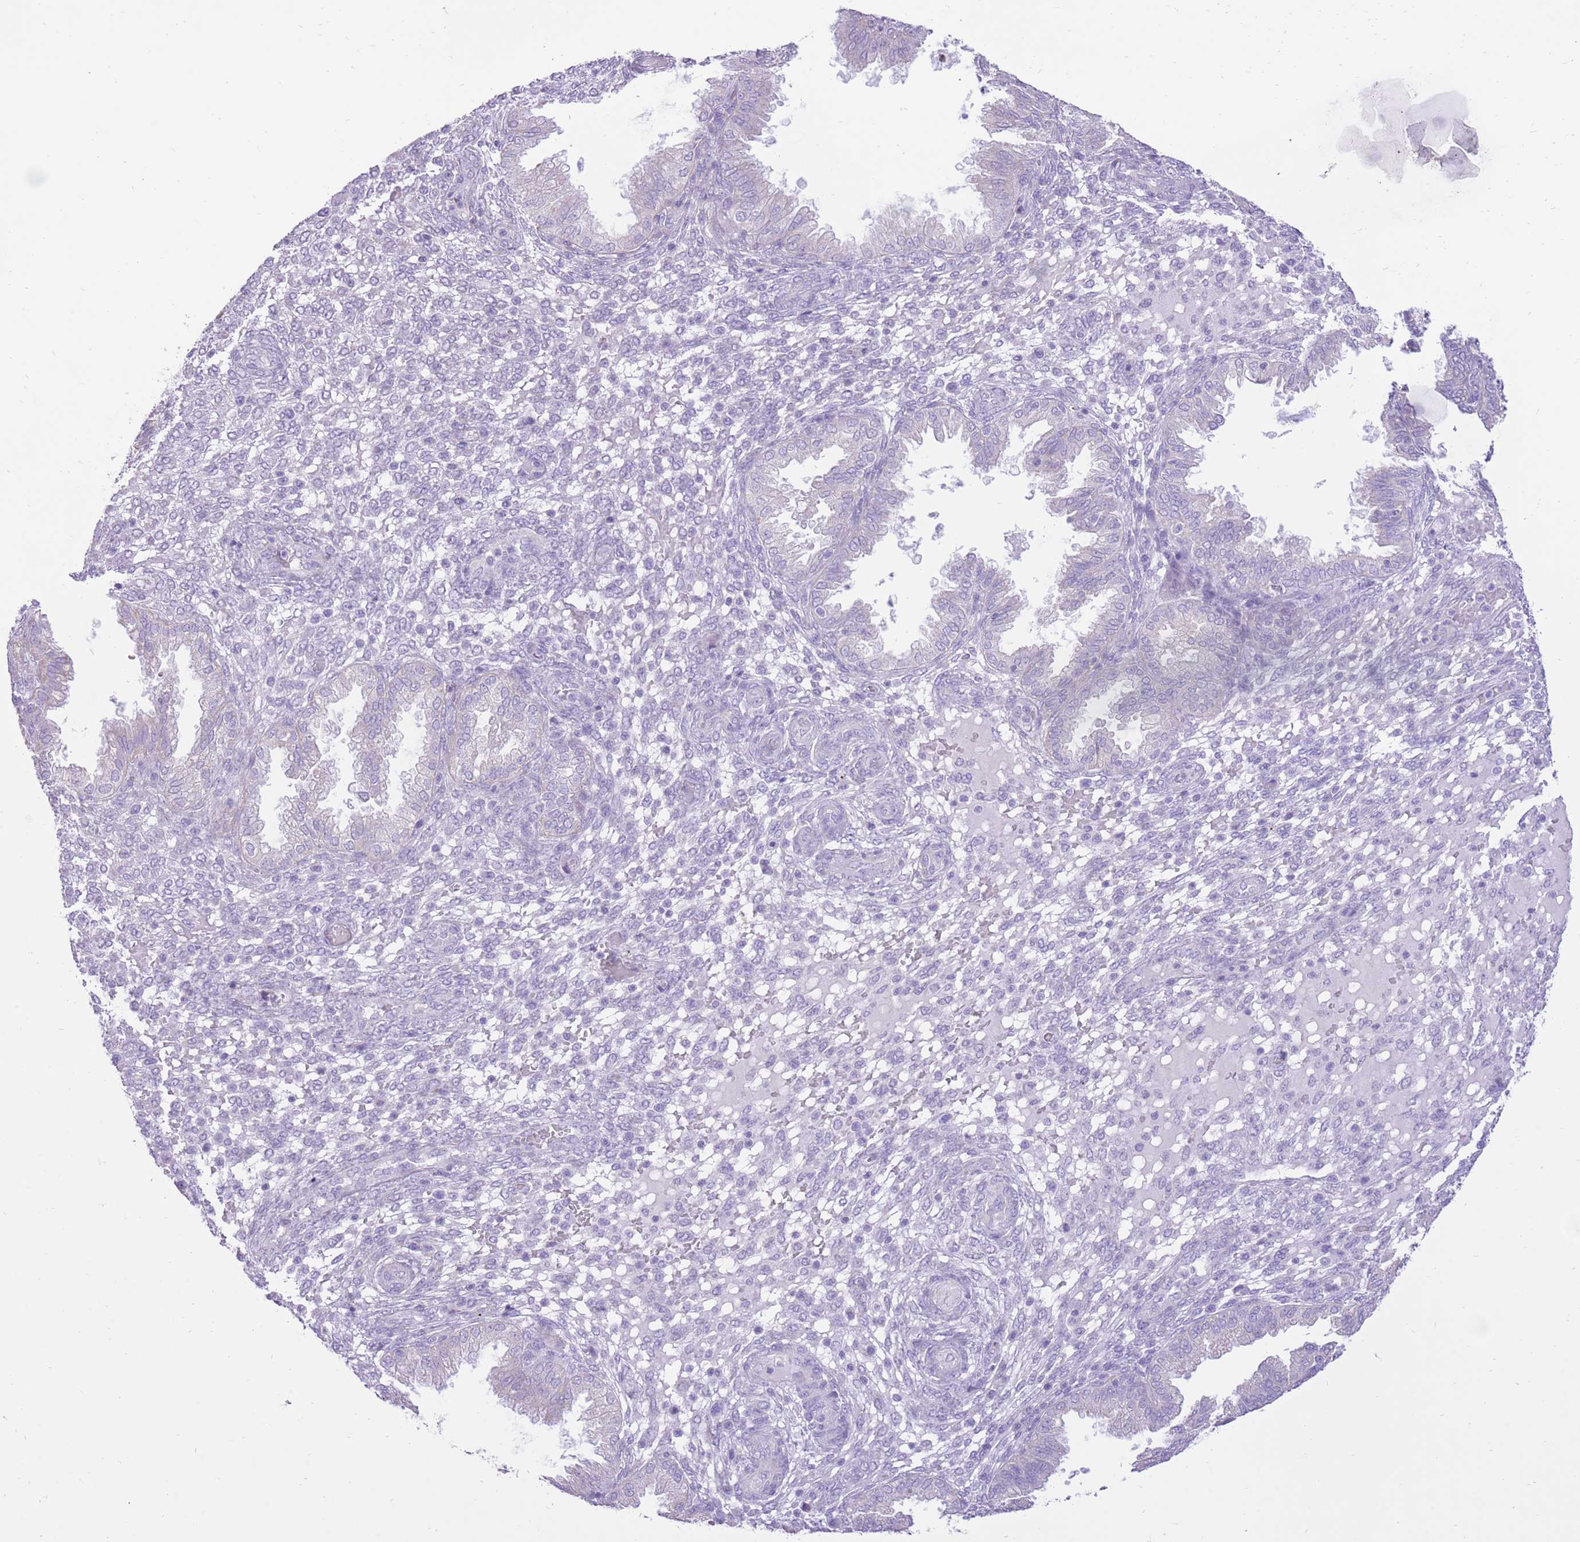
{"staining": {"intensity": "negative", "quantity": "none", "location": "none"}, "tissue": "endometrium", "cell_type": "Cells in endometrial stroma", "image_type": "normal", "snomed": [{"axis": "morphology", "description": "Normal tissue, NOS"}, {"axis": "topography", "description": "Endometrium"}], "caption": "IHC histopathology image of normal human endometrium stained for a protein (brown), which displays no staining in cells in endometrial stroma.", "gene": "SLC4A4", "patient": {"sex": "female", "age": 33}}